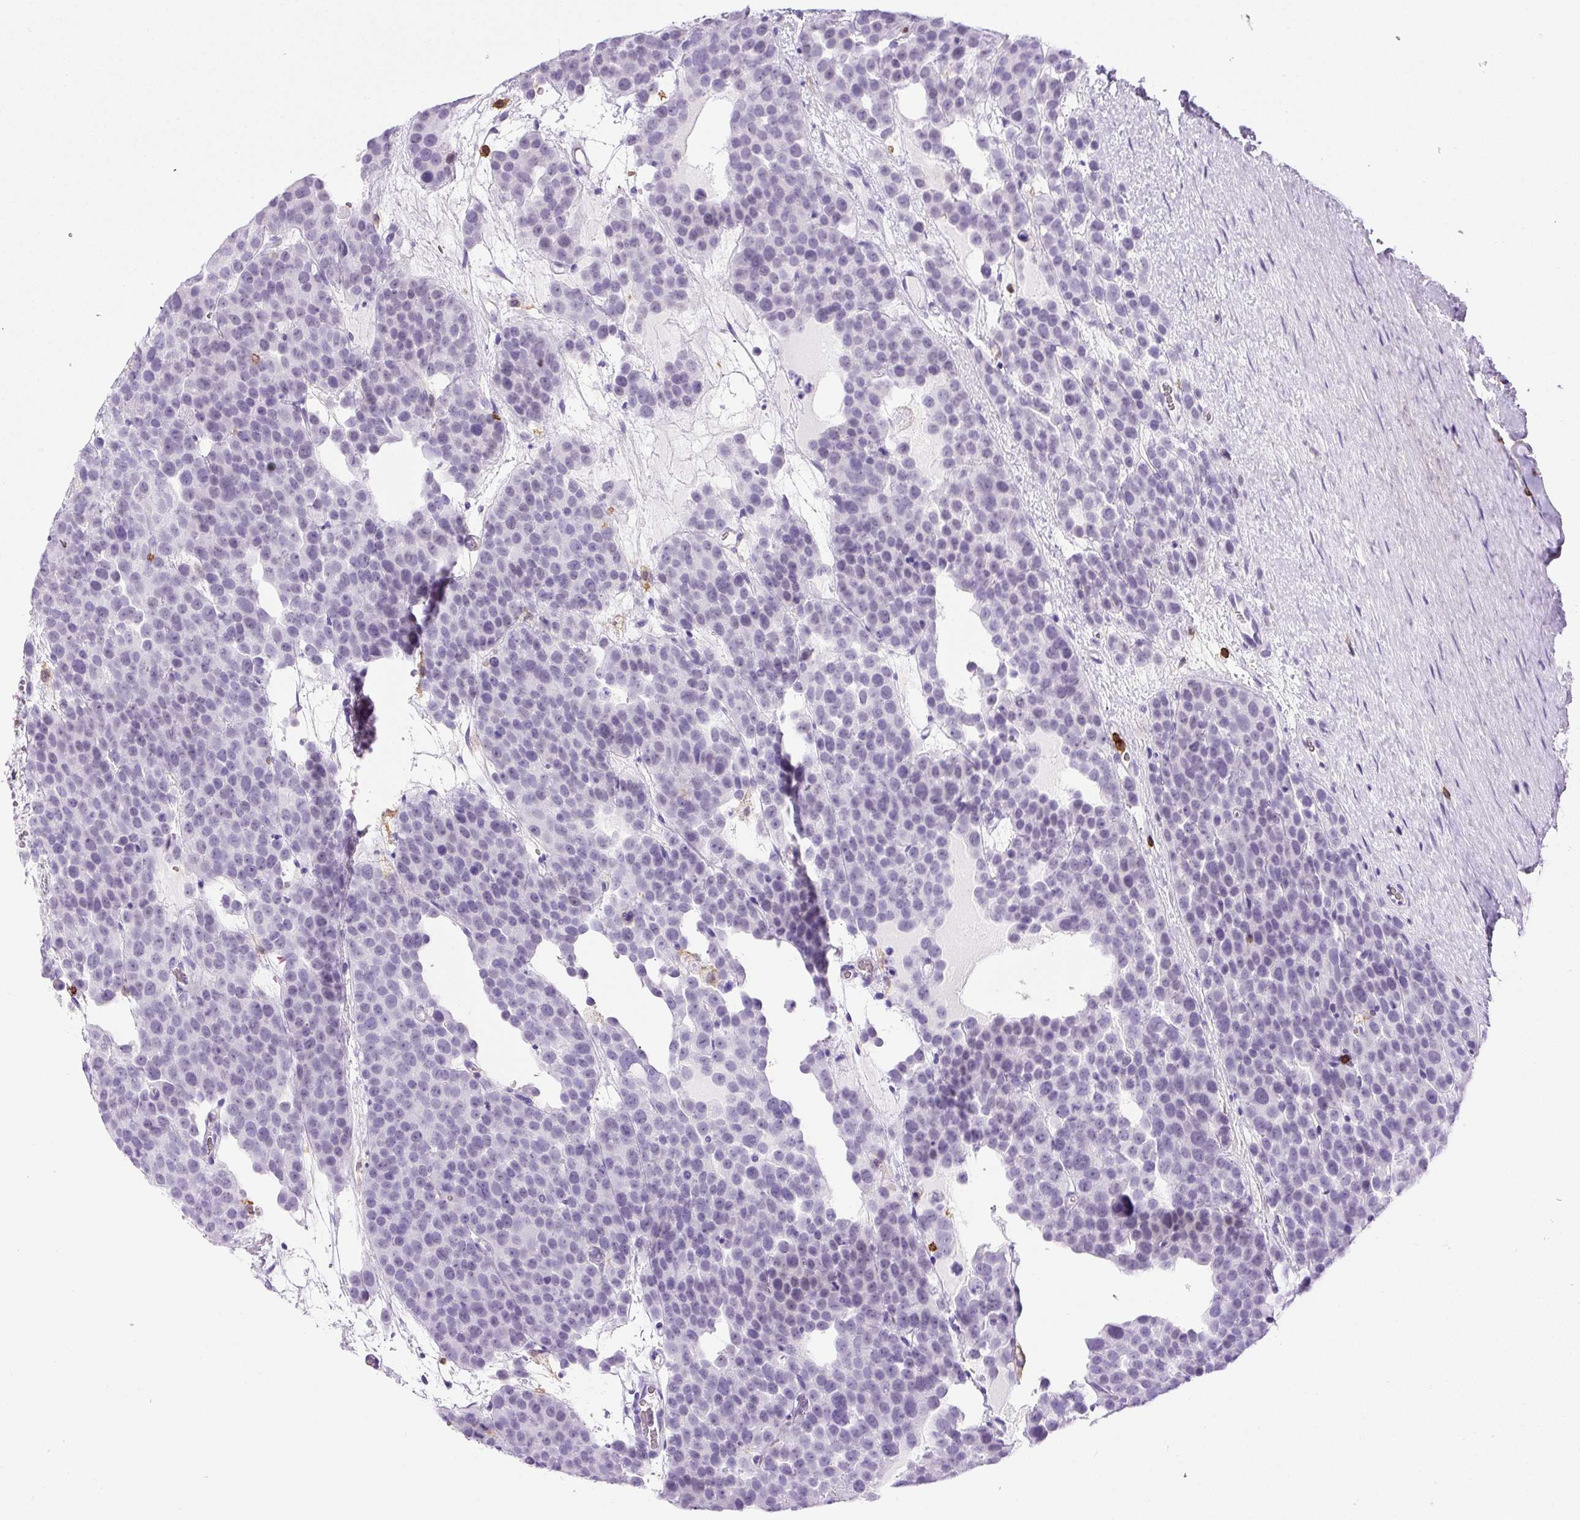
{"staining": {"intensity": "negative", "quantity": "none", "location": "none"}, "tissue": "testis cancer", "cell_type": "Tumor cells", "image_type": "cancer", "snomed": [{"axis": "morphology", "description": "Seminoma, NOS"}, {"axis": "topography", "description": "Testis"}], "caption": "The histopathology image reveals no staining of tumor cells in testis cancer.", "gene": "FAM228B", "patient": {"sex": "male", "age": 71}}